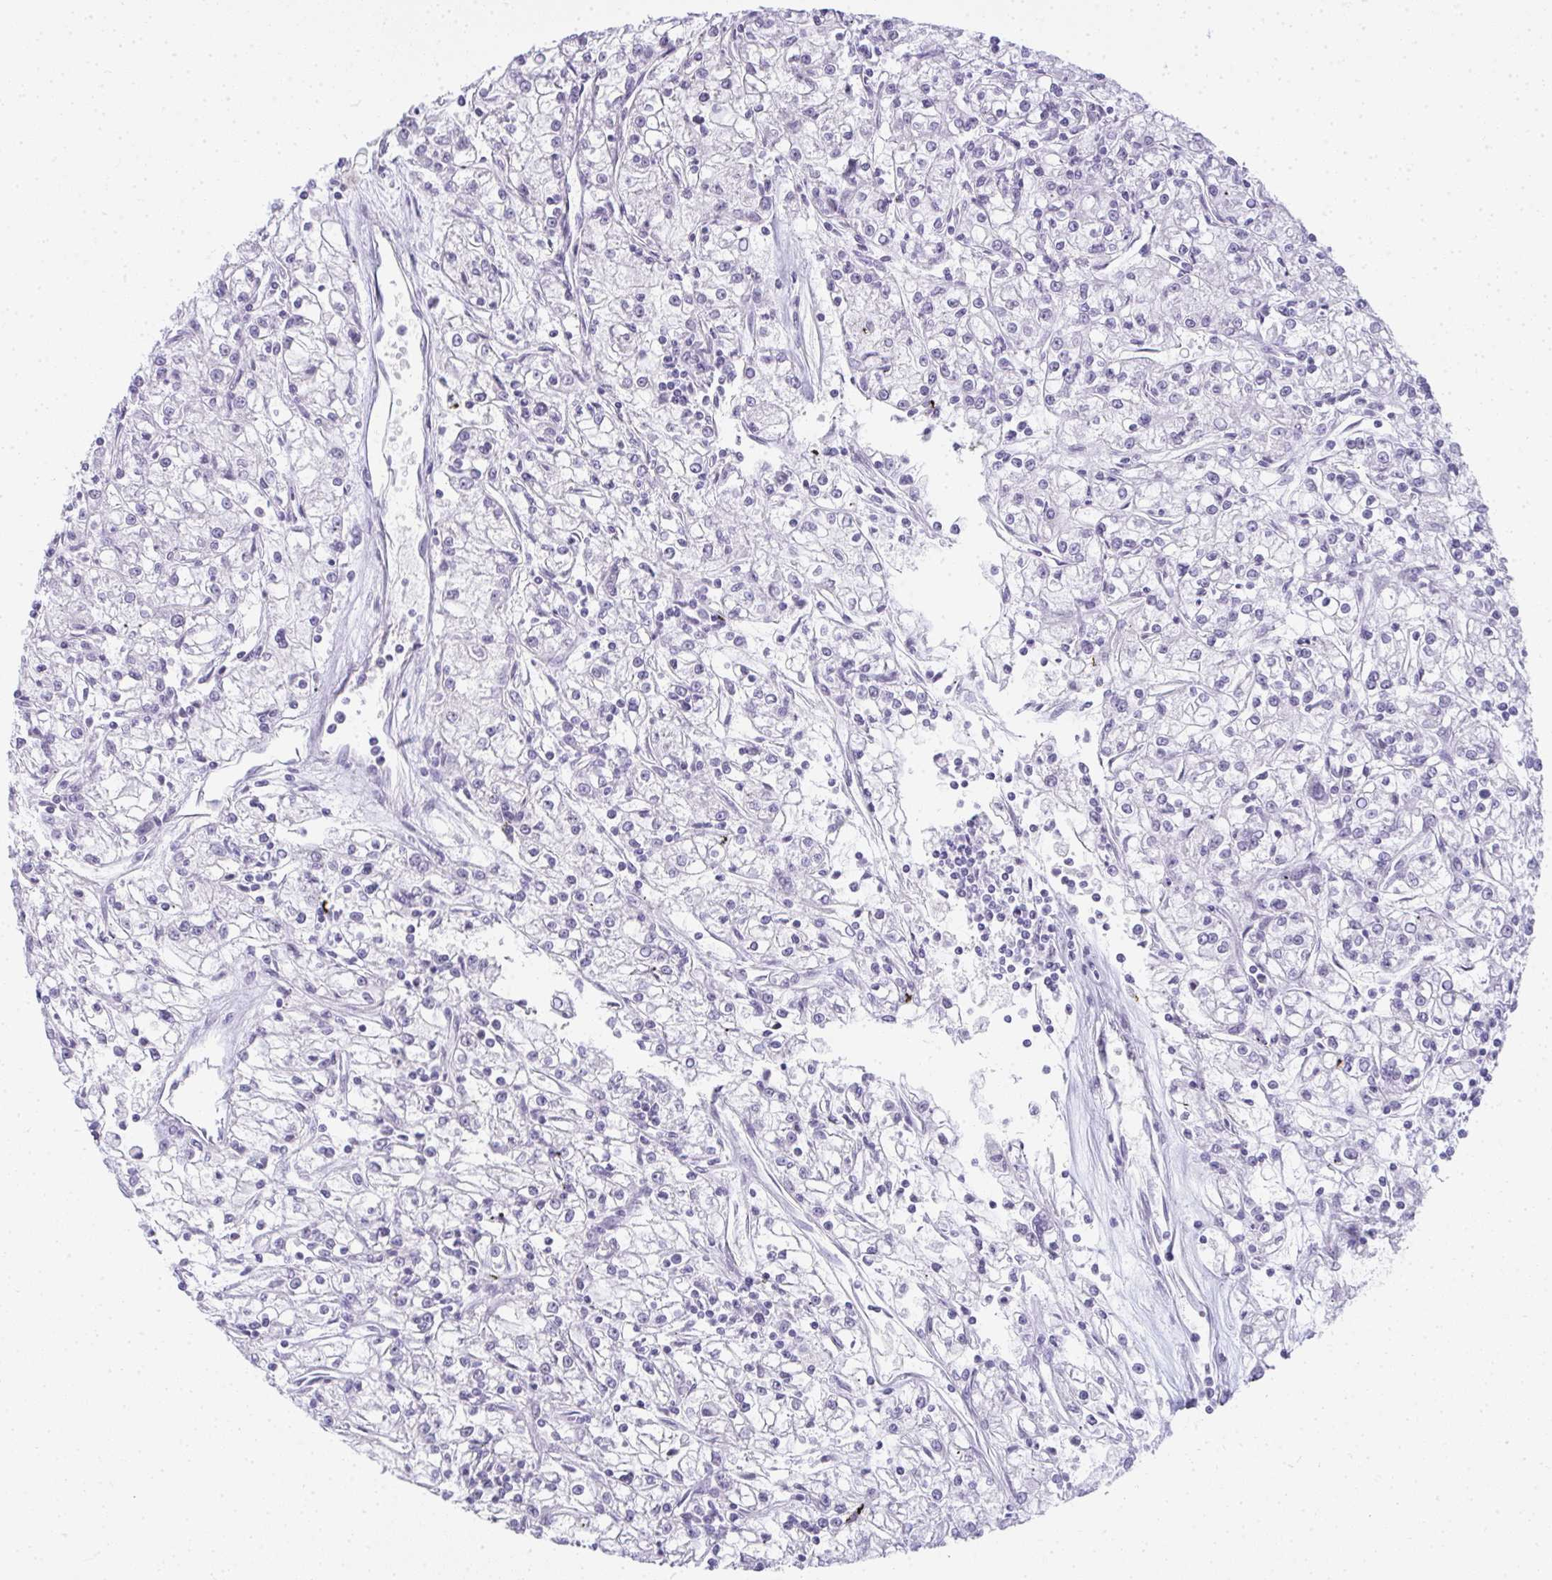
{"staining": {"intensity": "negative", "quantity": "none", "location": "none"}, "tissue": "renal cancer", "cell_type": "Tumor cells", "image_type": "cancer", "snomed": [{"axis": "morphology", "description": "Adenocarcinoma, NOS"}, {"axis": "topography", "description": "Kidney"}], "caption": "A photomicrograph of adenocarcinoma (renal) stained for a protein shows no brown staining in tumor cells.", "gene": "PLA2G1B", "patient": {"sex": "female", "age": 59}}